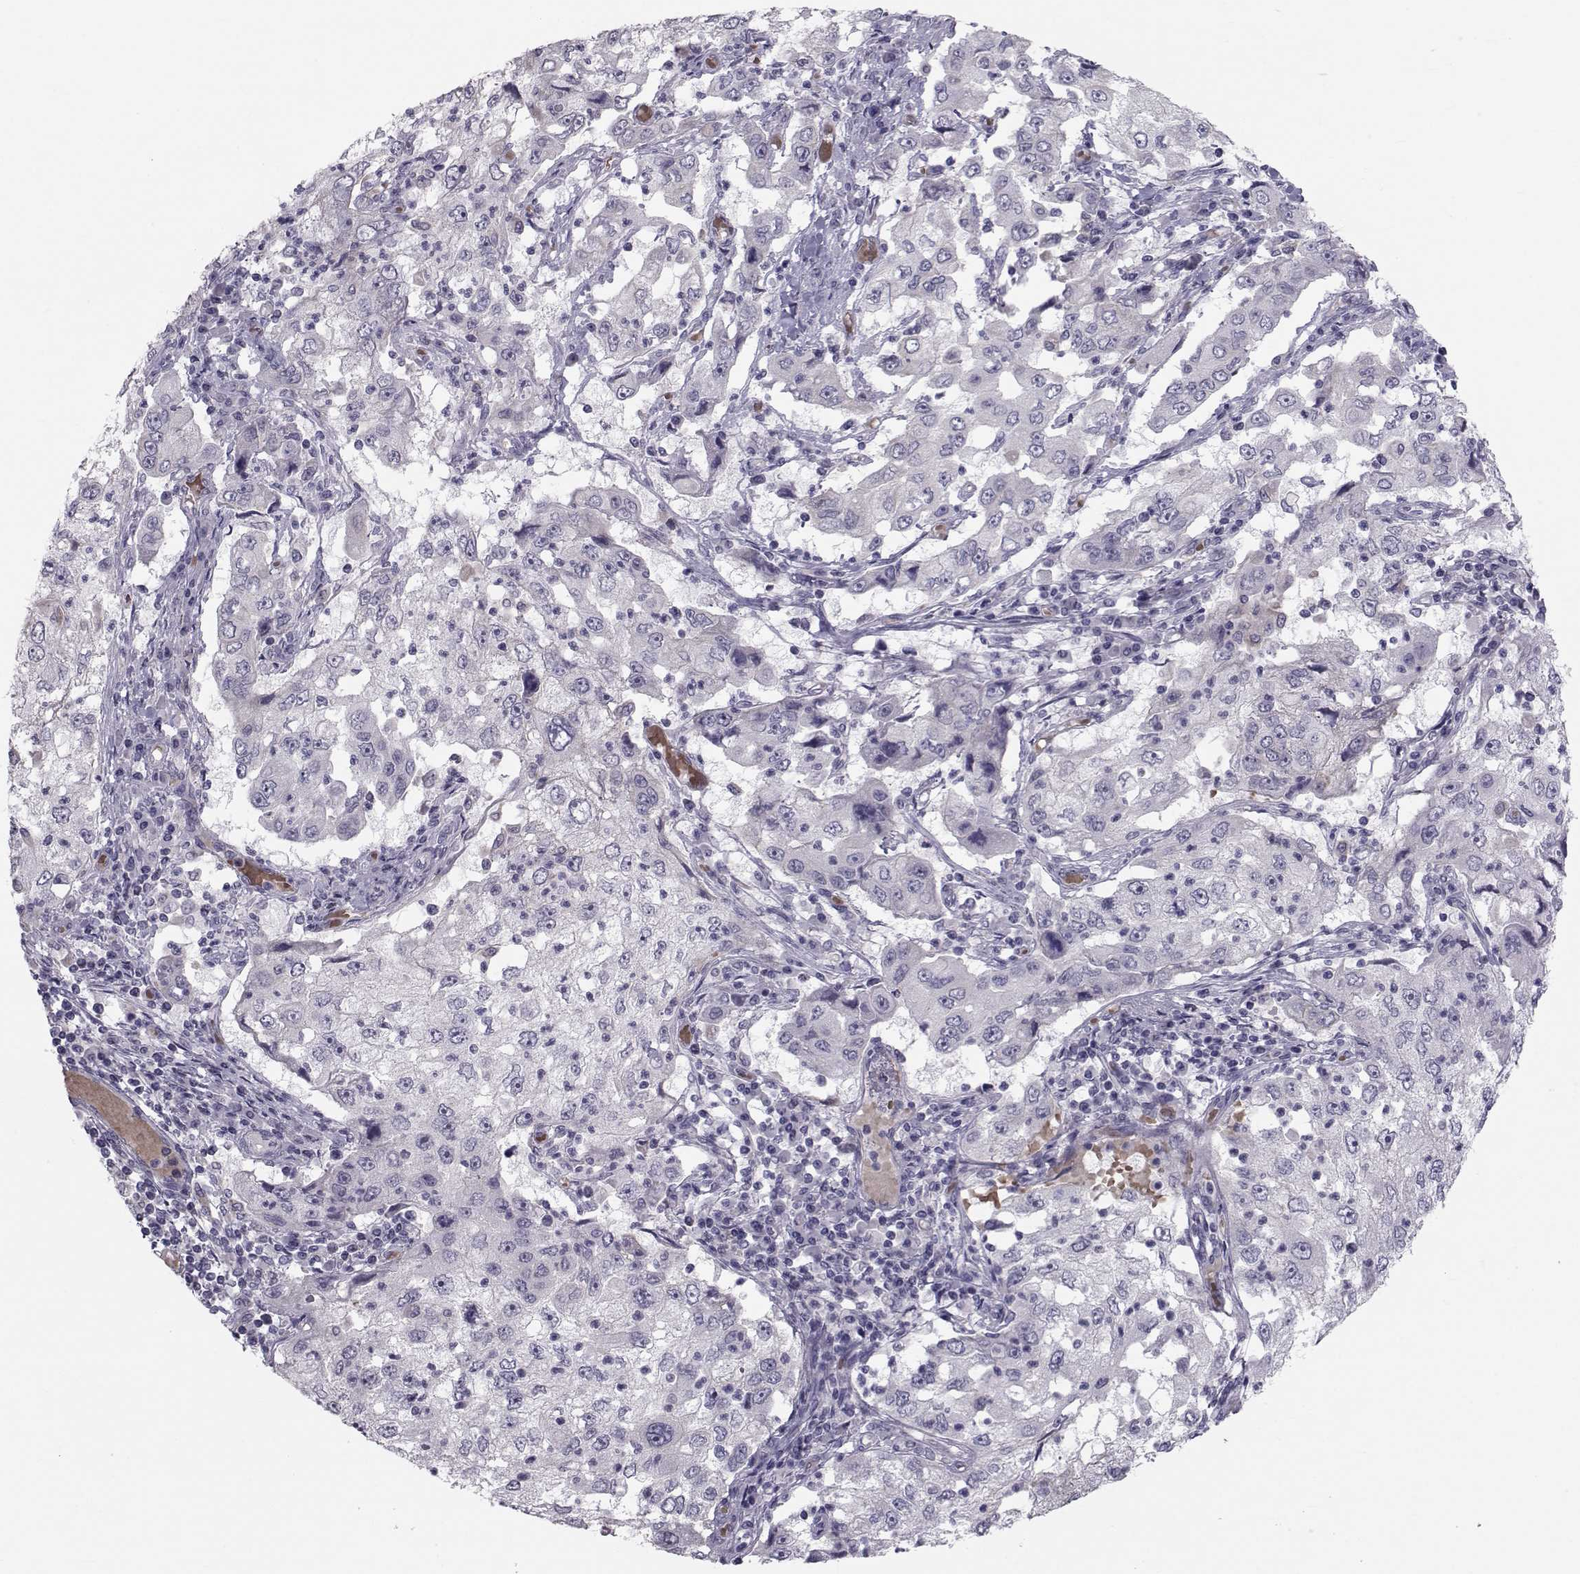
{"staining": {"intensity": "negative", "quantity": "none", "location": "none"}, "tissue": "cervical cancer", "cell_type": "Tumor cells", "image_type": "cancer", "snomed": [{"axis": "morphology", "description": "Squamous cell carcinoma, NOS"}, {"axis": "topography", "description": "Cervix"}], "caption": "Immunohistochemistry (IHC) of human cervical cancer (squamous cell carcinoma) reveals no positivity in tumor cells.", "gene": "GARIN3", "patient": {"sex": "female", "age": 36}}